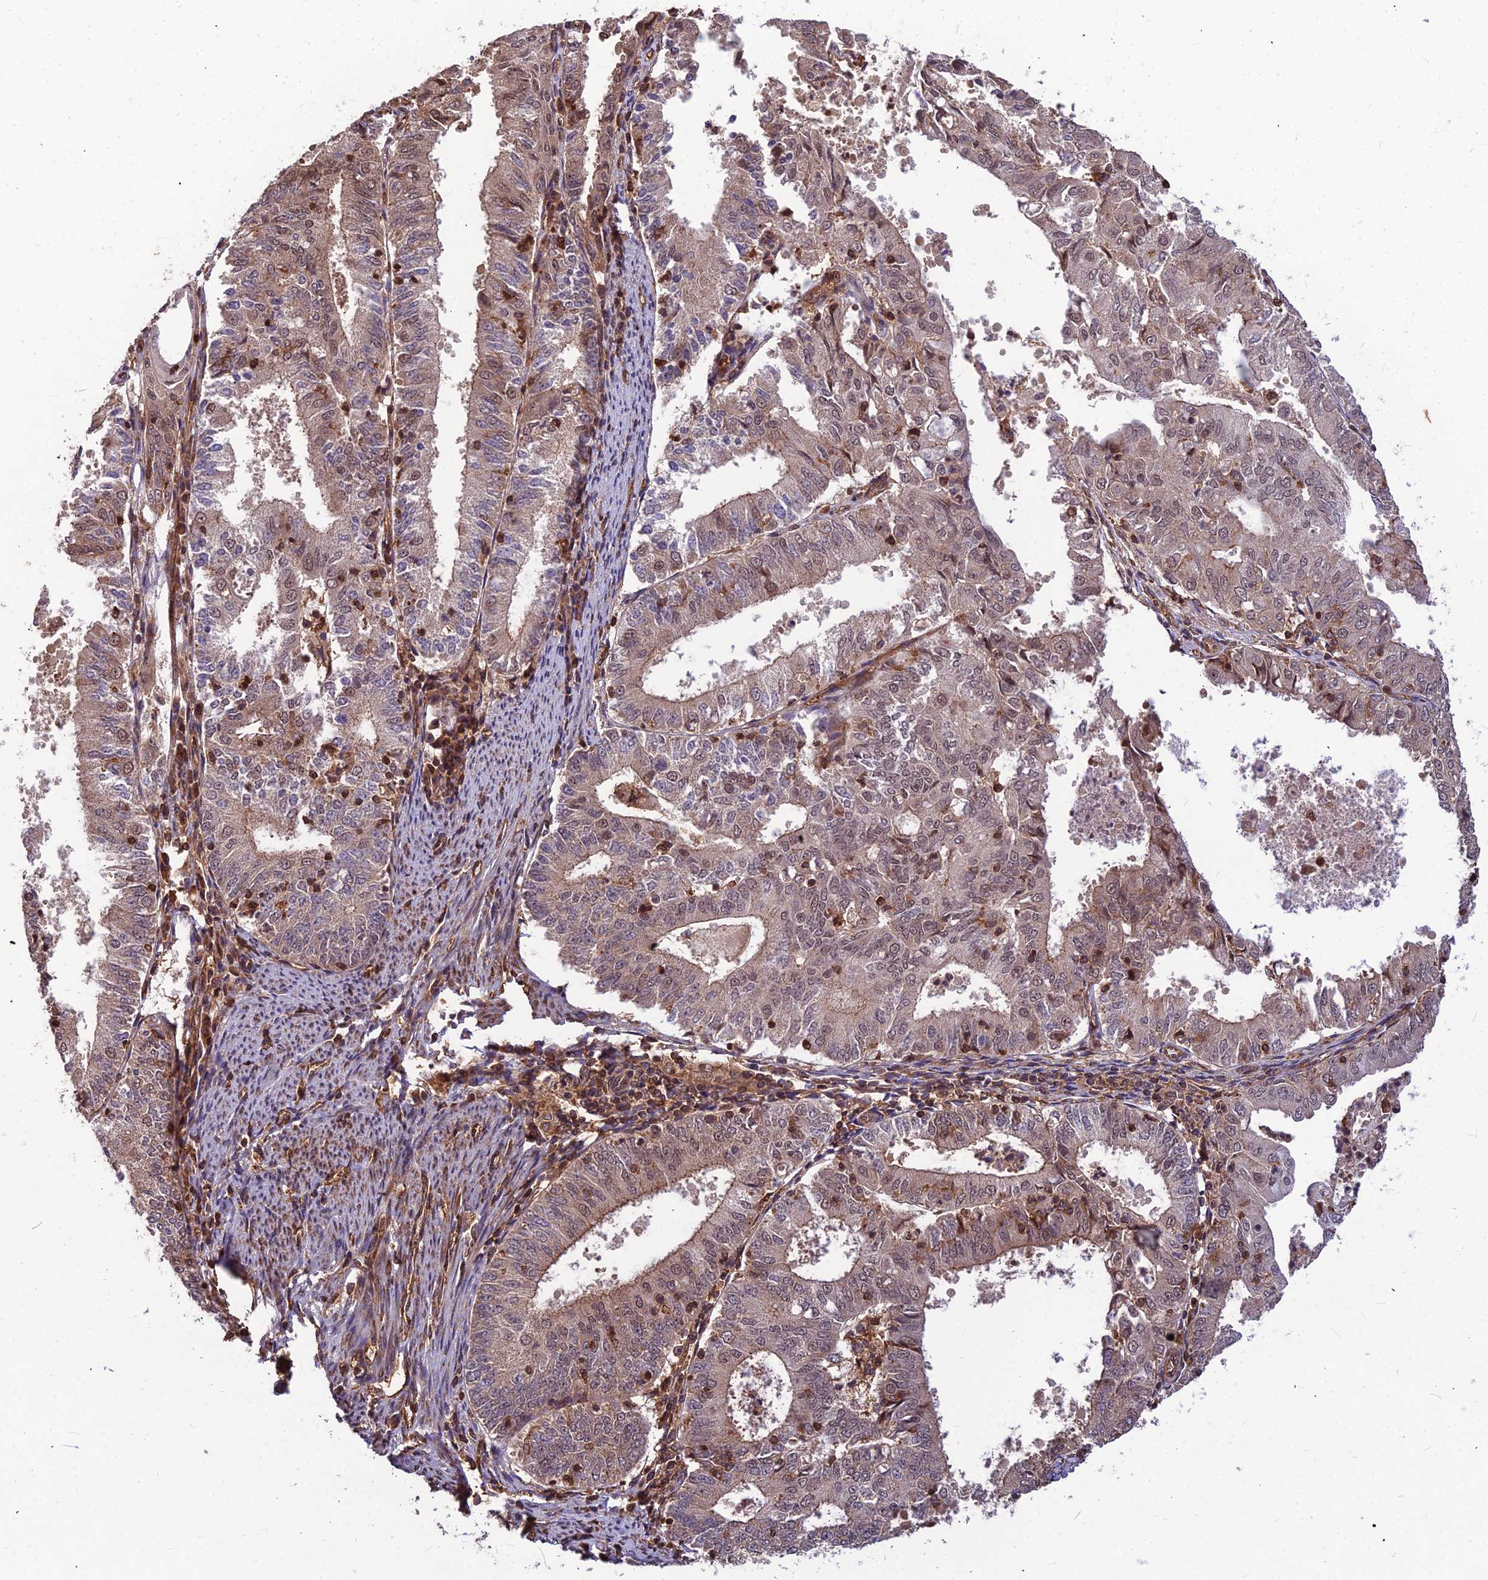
{"staining": {"intensity": "weak", "quantity": ">75%", "location": "cytoplasmic/membranous,nuclear"}, "tissue": "endometrial cancer", "cell_type": "Tumor cells", "image_type": "cancer", "snomed": [{"axis": "morphology", "description": "Adenocarcinoma, NOS"}, {"axis": "topography", "description": "Endometrium"}], "caption": "A histopathology image of human endometrial adenocarcinoma stained for a protein shows weak cytoplasmic/membranous and nuclear brown staining in tumor cells.", "gene": "ZNF467", "patient": {"sex": "female", "age": 57}}